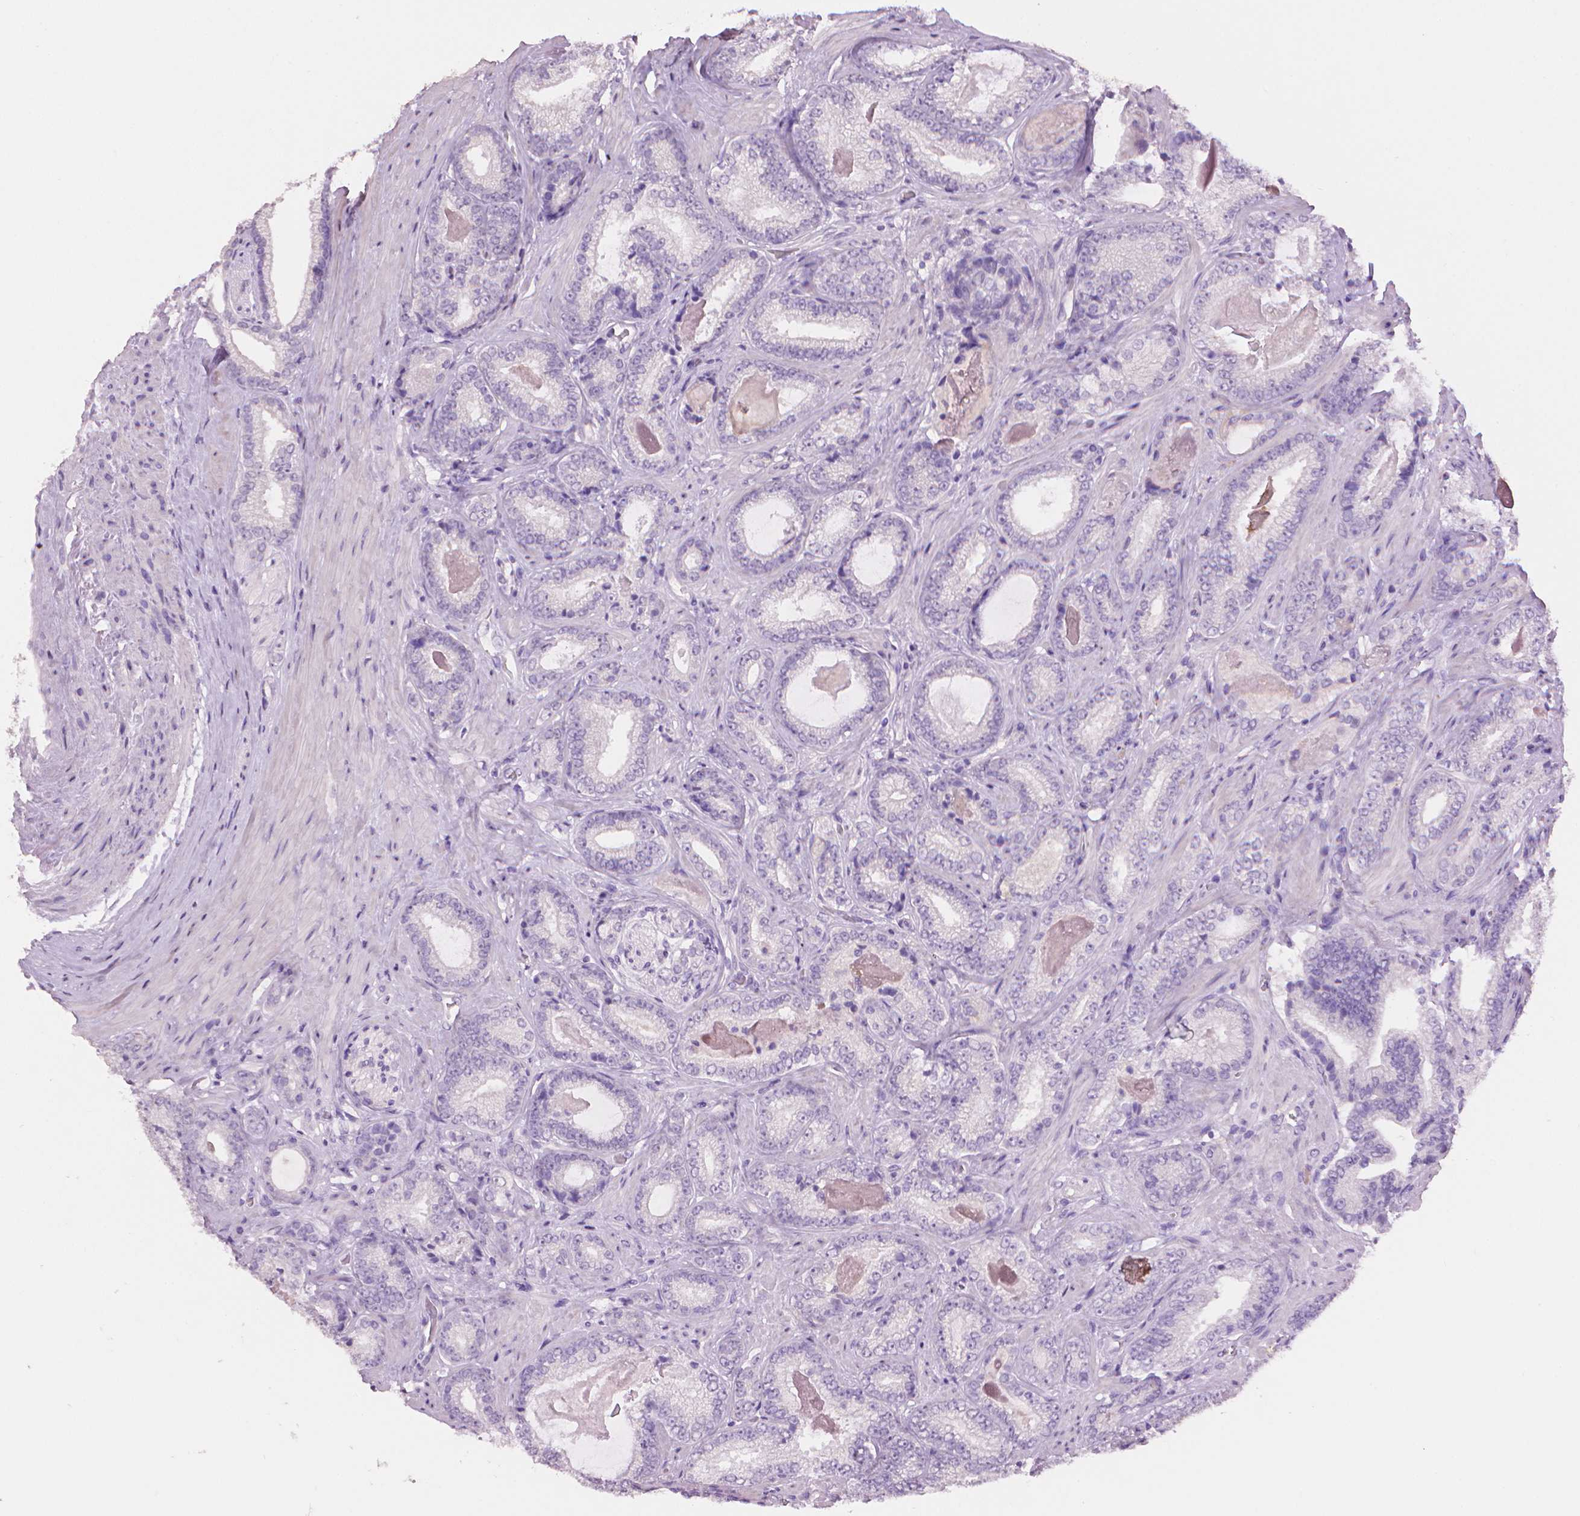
{"staining": {"intensity": "negative", "quantity": "none", "location": "none"}, "tissue": "prostate cancer", "cell_type": "Tumor cells", "image_type": "cancer", "snomed": [{"axis": "morphology", "description": "Adenocarcinoma, Low grade"}, {"axis": "topography", "description": "Prostate"}], "caption": "A micrograph of human prostate cancer is negative for staining in tumor cells.", "gene": "MLANA", "patient": {"sex": "male", "age": 61}}